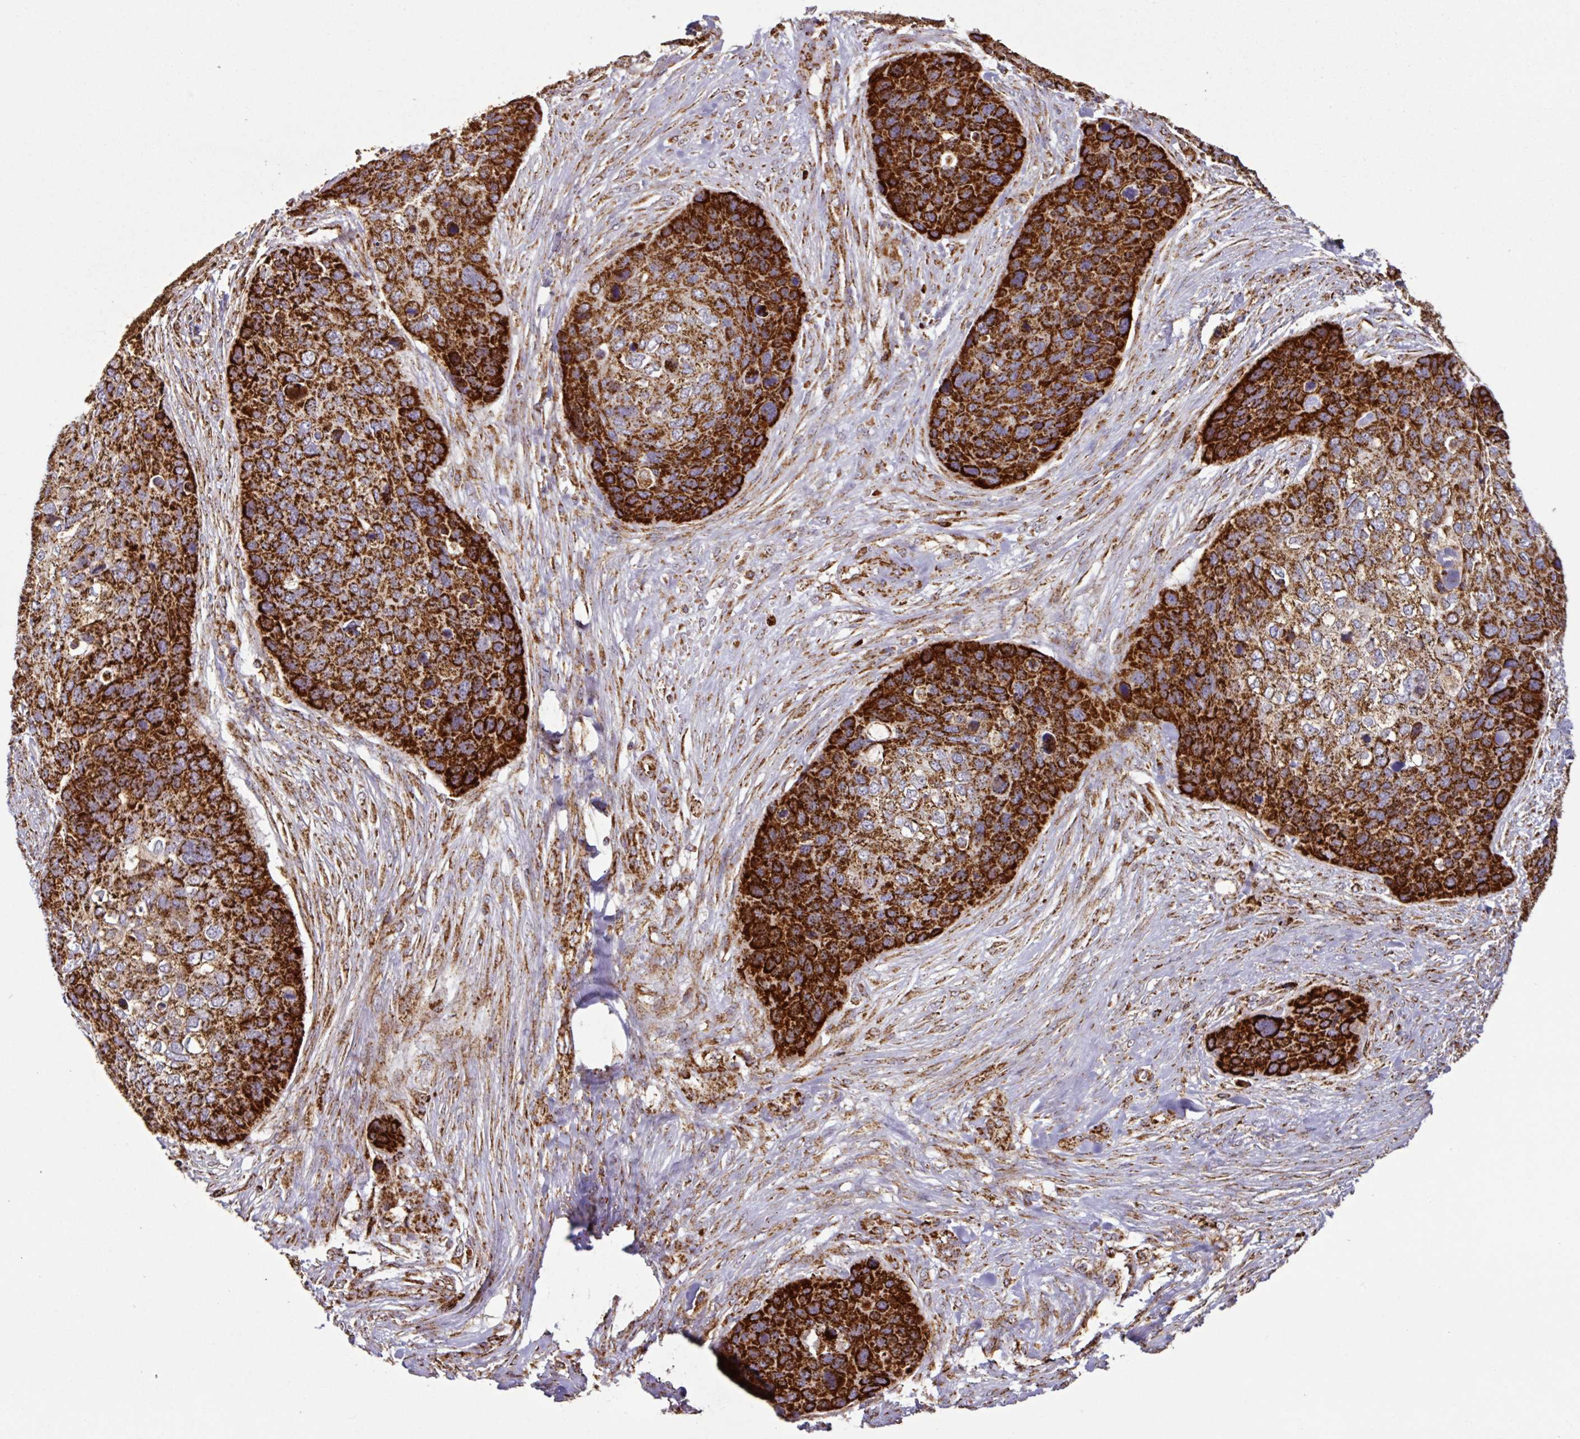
{"staining": {"intensity": "strong", "quantity": ">75%", "location": "cytoplasmic/membranous"}, "tissue": "skin cancer", "cell_type": "Tumor cells", "image_type": "cancer", "snomed": [{"axis": "morphology", "description": "Basal cell carcinoma"}, {"axis": "topography", "description": "Skin"}], "caption": "A brown stain shows strong cytoplasmic/membranous expression of a protein in human skin cancer (basal cell carcinoma) tumor cells.", "gene": "TRAP1", "patient": {"sex": "female", "age": 74}}